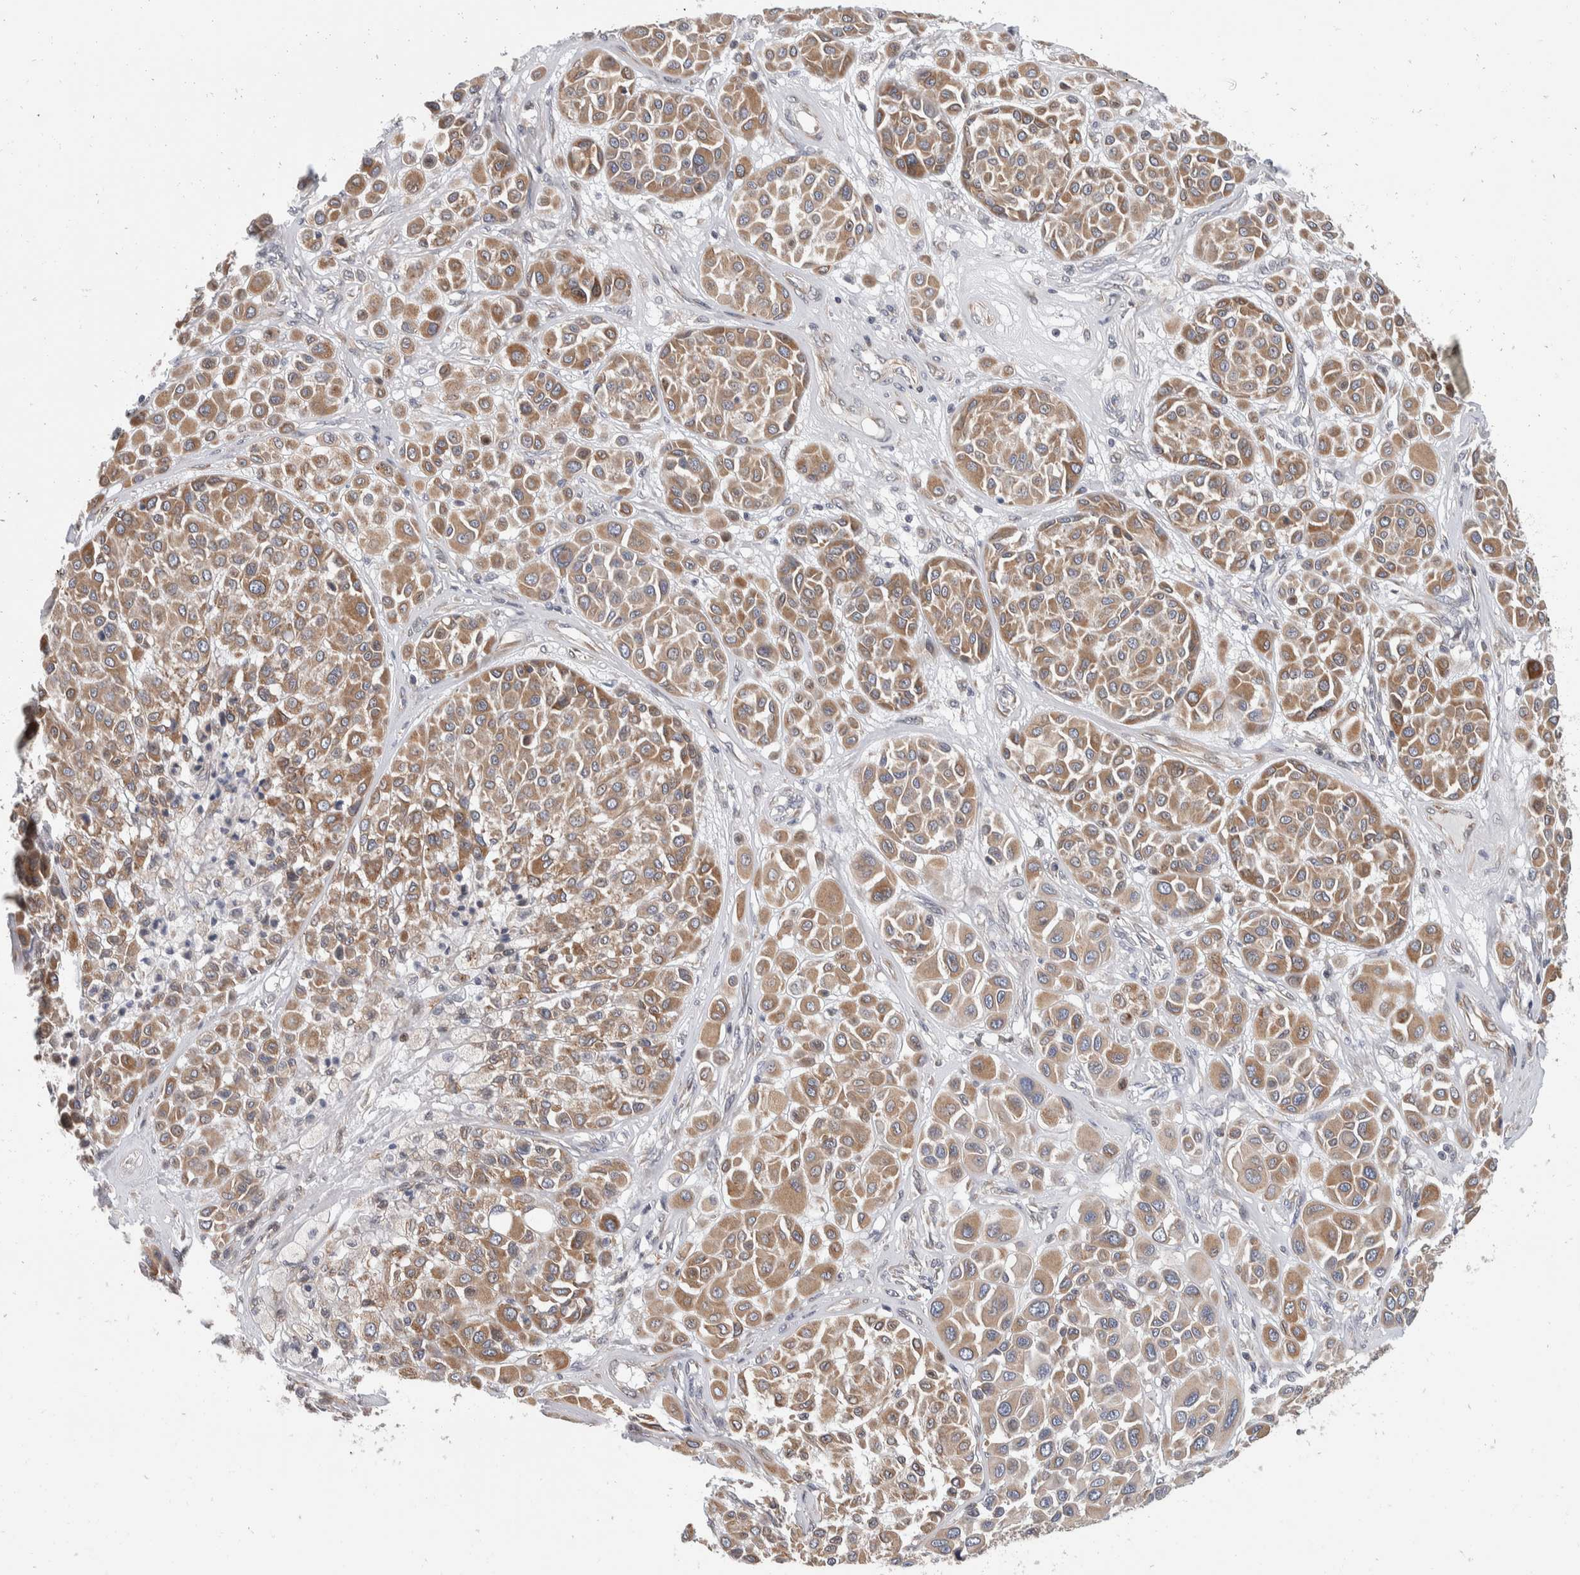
{"staining": {"intensity": "moderate", "quantity": ">75%", "location": "cytoplasmic/membranous"}, "tissue": "melanoma", "cell_type": "Tumor cells", "image_type": "cancer", "snomed": [{"axis": "morphology", "description": "Malignant melanoma, Metastatic site"}, {"axis": "topography", "description": "Soft tissue"}], "caption": "Protein staining exhibits moderate cytoplasmic/membranous positivity in approximately >75% of tumor cells in malignant melanoma (metastatic site).", "gene": "TMEM245", "patient": {"sex": "male", "age": 41}}